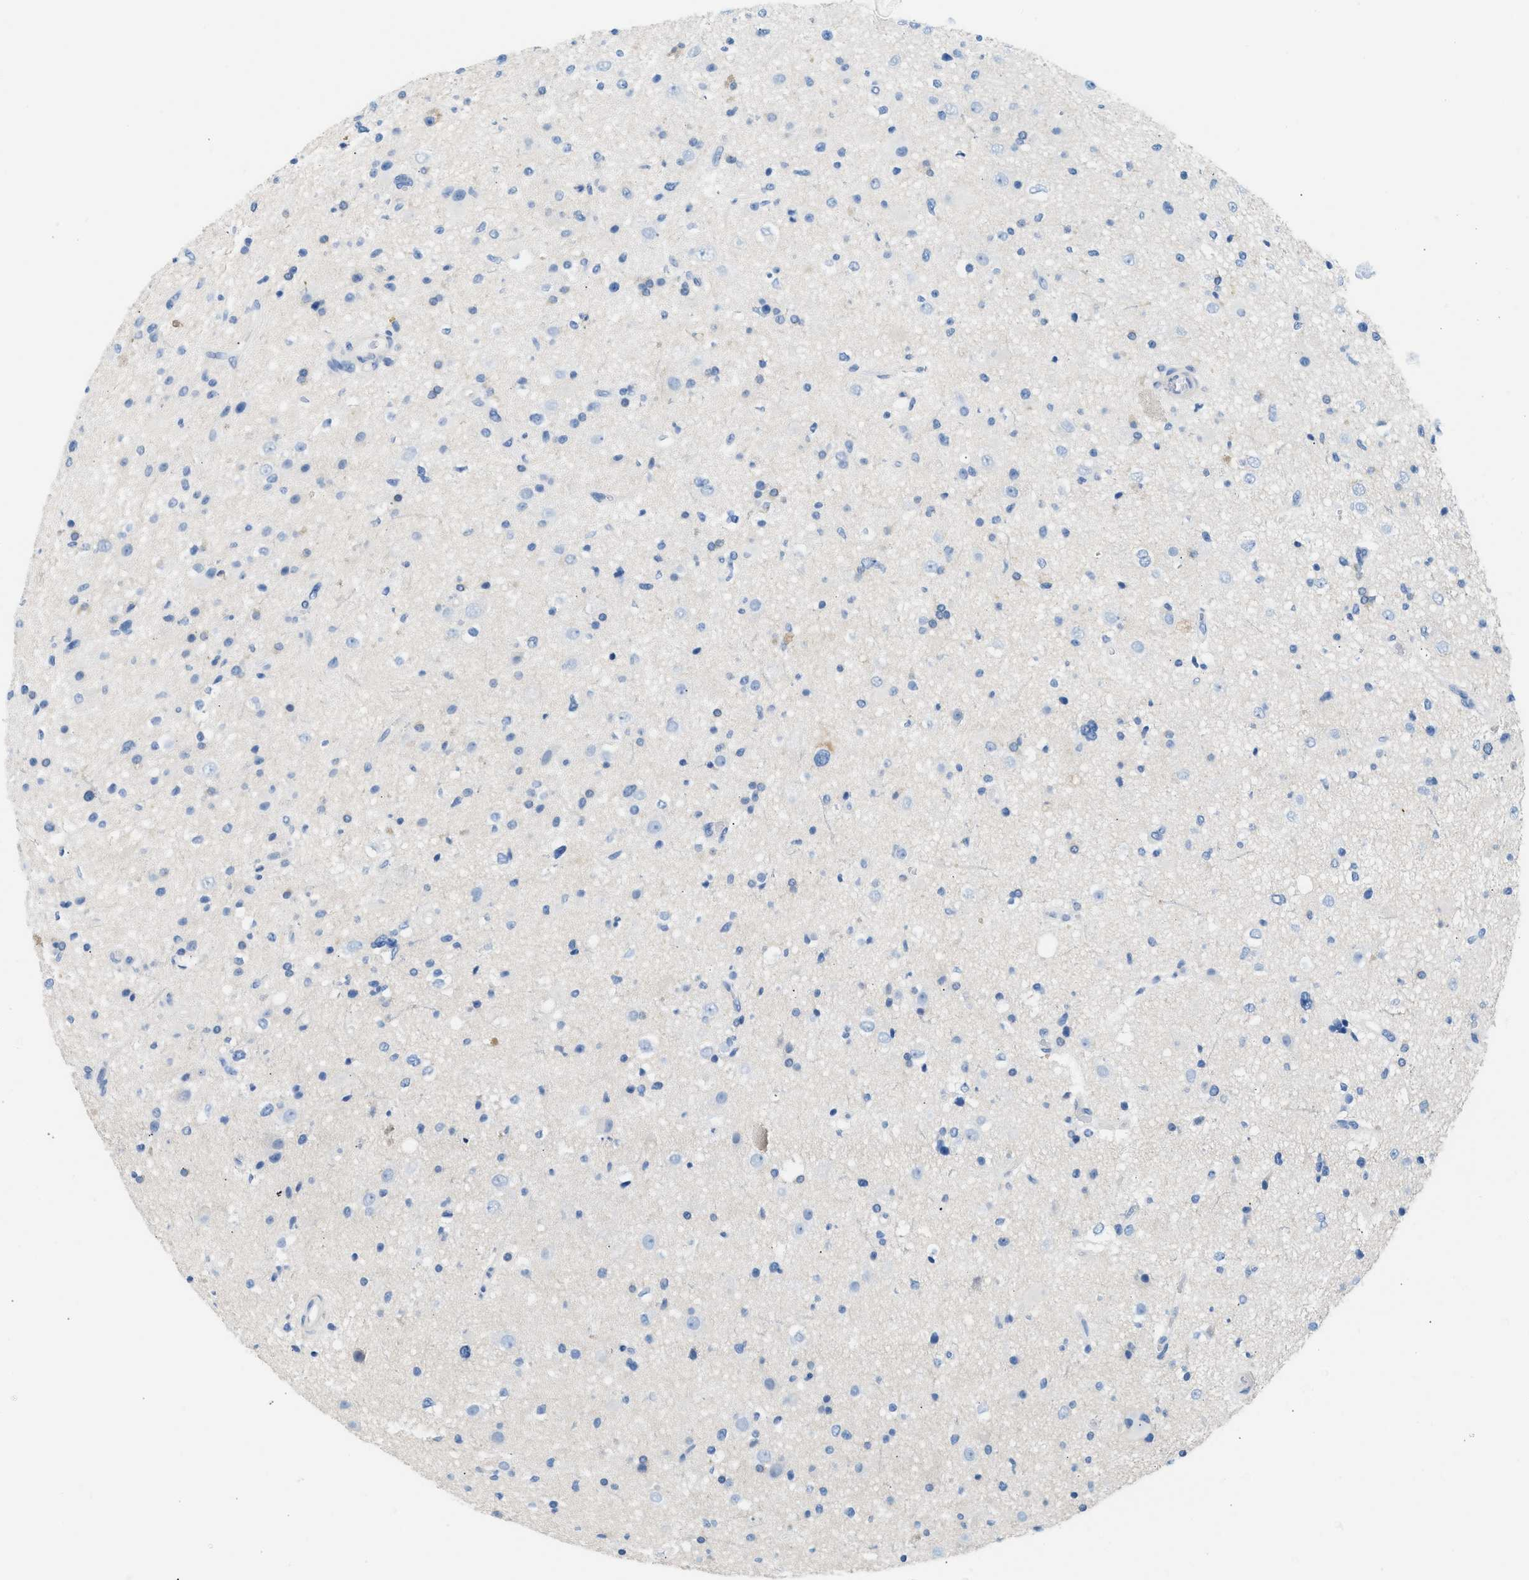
{"staining": {"intensity": "negative", "quantity": "none", "location": "none"}, "tissue": "glioma", "cell_type": "Tumor cells", "image_type": "cancer", "snomed": [{"axis": "morphology", "description": "Glioma, malignant, High grade"}, {"axis": "topography", "description": "Brain"}], "caption": "DAB immunohistochemical staining of human malignant glioma (high-grade) reveals no significant staining in tumor cells.", "gene": "SPAM1", "patient": {"sex": "male", "age": 33}}